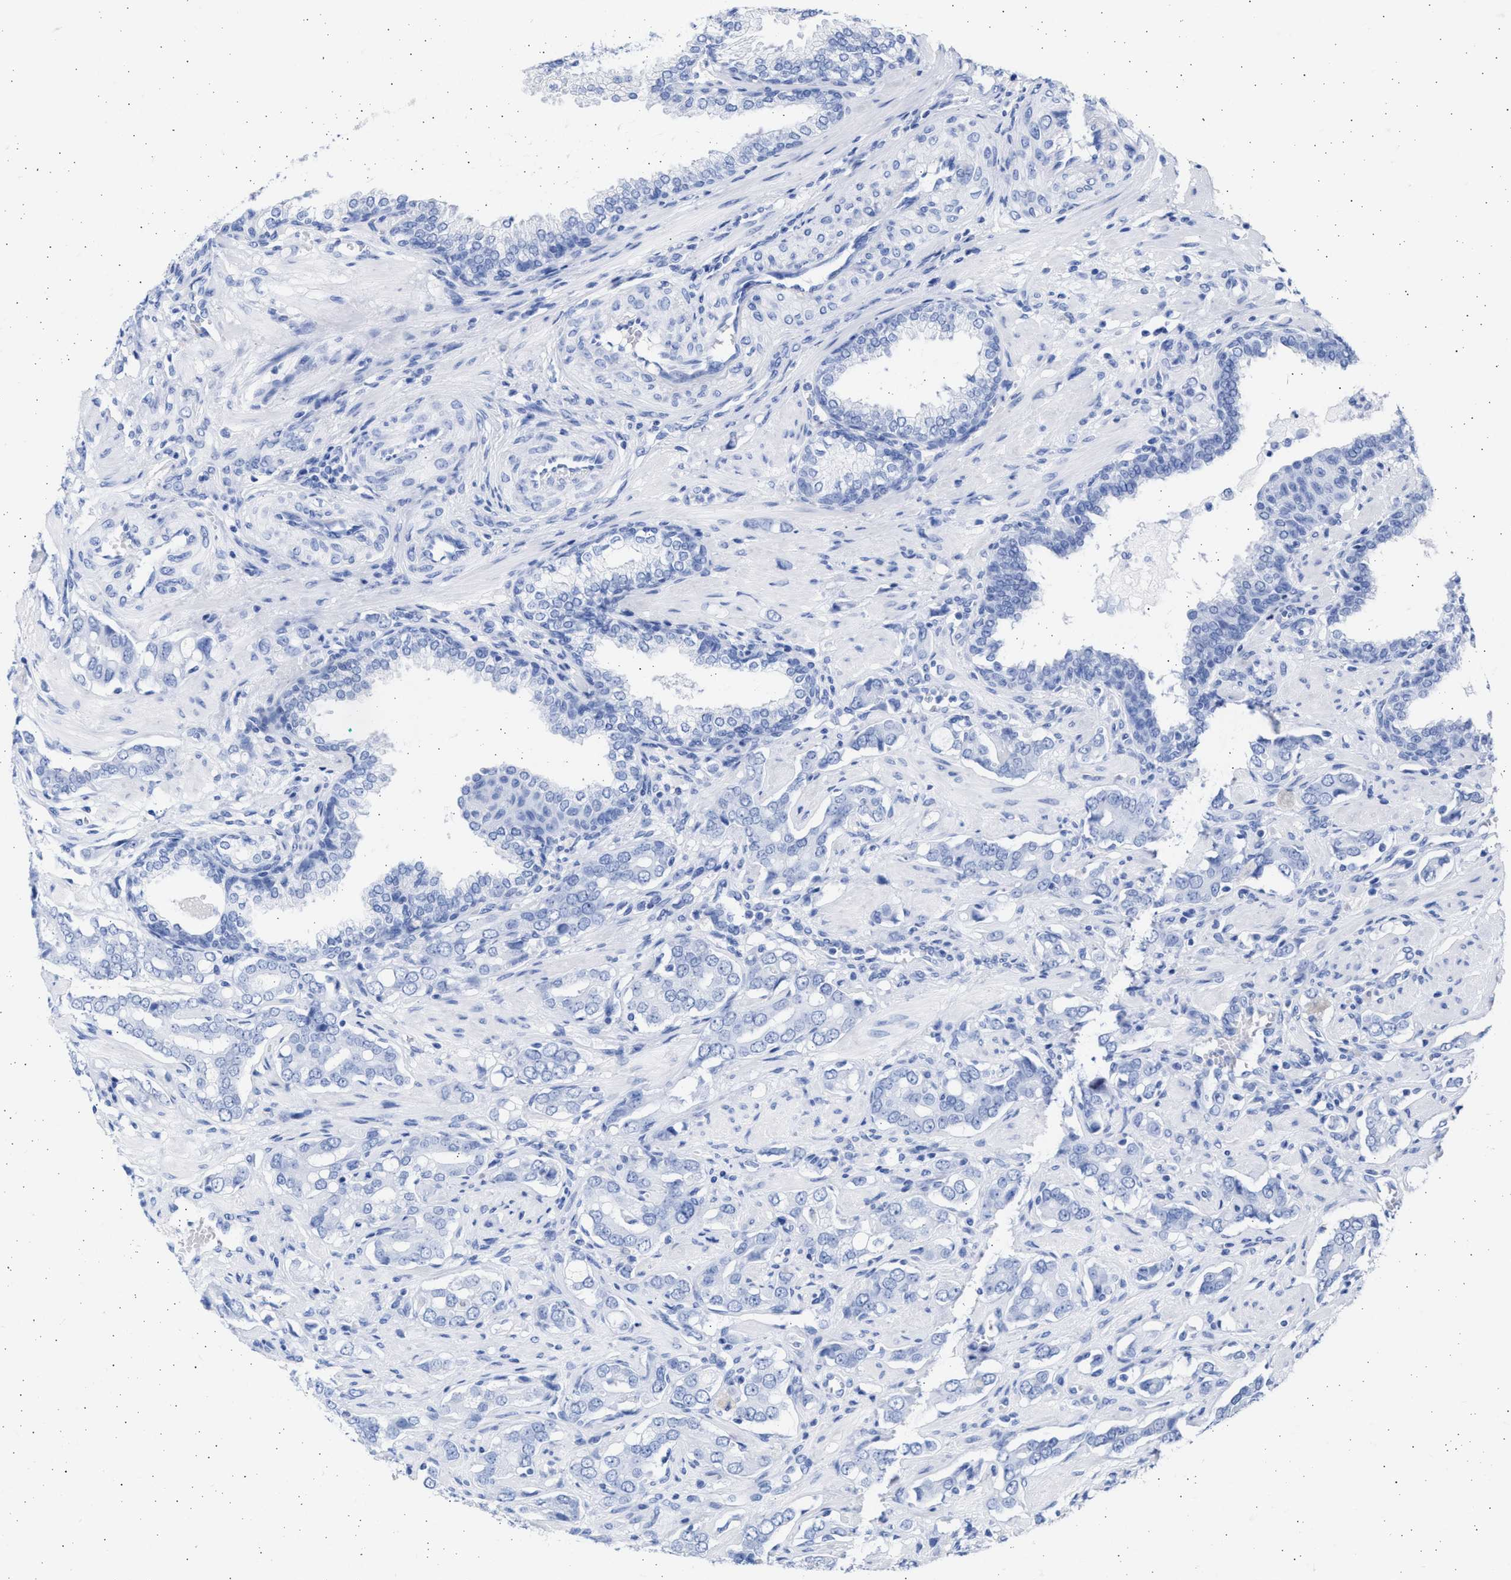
{"staining": {"intensity": "negative", "quantity": "none", "location": "none"}, "tissue": "prostate cancer", "cell_type": "Tumor cells", "image_type": "cancer", "snomed": [{"axis": "morphology", "description": "Adenocarcinoma, High grade"}, {"axis": "topography", "description": "Prostate"}], "caption": "Adenocarcinoma (high-grade) (prostate) stained for a protein using immunohistochemistry (IHC) demonstrates no positivity tumor cells.", "gene": "ALDOC", "patient": {"sex": "male", "age": 52}}